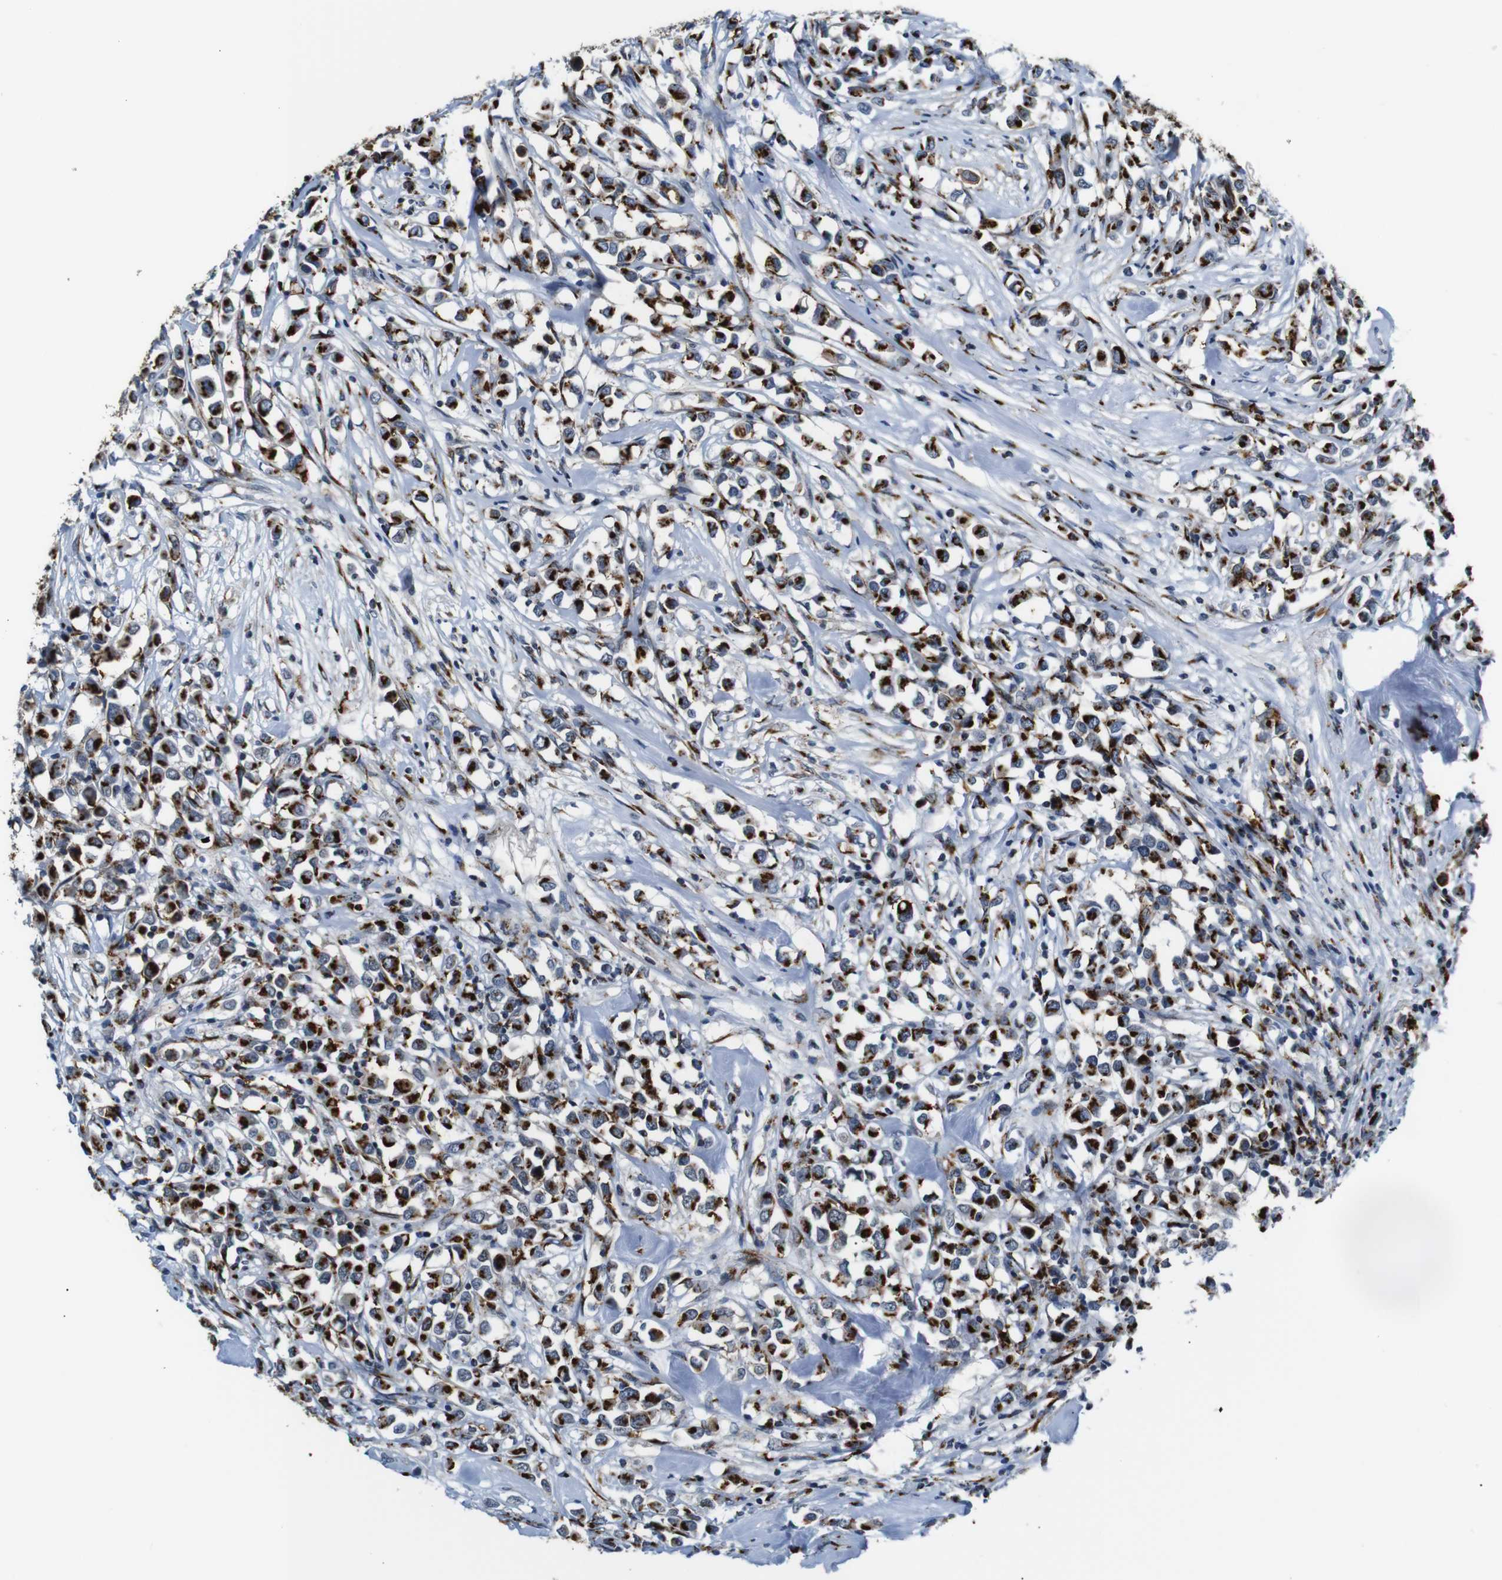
{"staining": {"intensity": "strong", "quantity": ">75%", "location": "cytoplasmic/membranous"}, "tissue": "breast cancer", "cell_type": "Tumor cells", "image_type": "cancer", "snomed": [{"axis": "morphology", "description": "Duct carcinoma"}, {"axis": "topography", "description": "Breast"}], "caption": "There is high levels of strong cytoplasmic/membranous staining in tumor cells of breast cancer, as demonstrated by immunohistochemical staining (brown color).", "gene": "TGOLN2", "patient": {"sex": "female", "age": 61}}